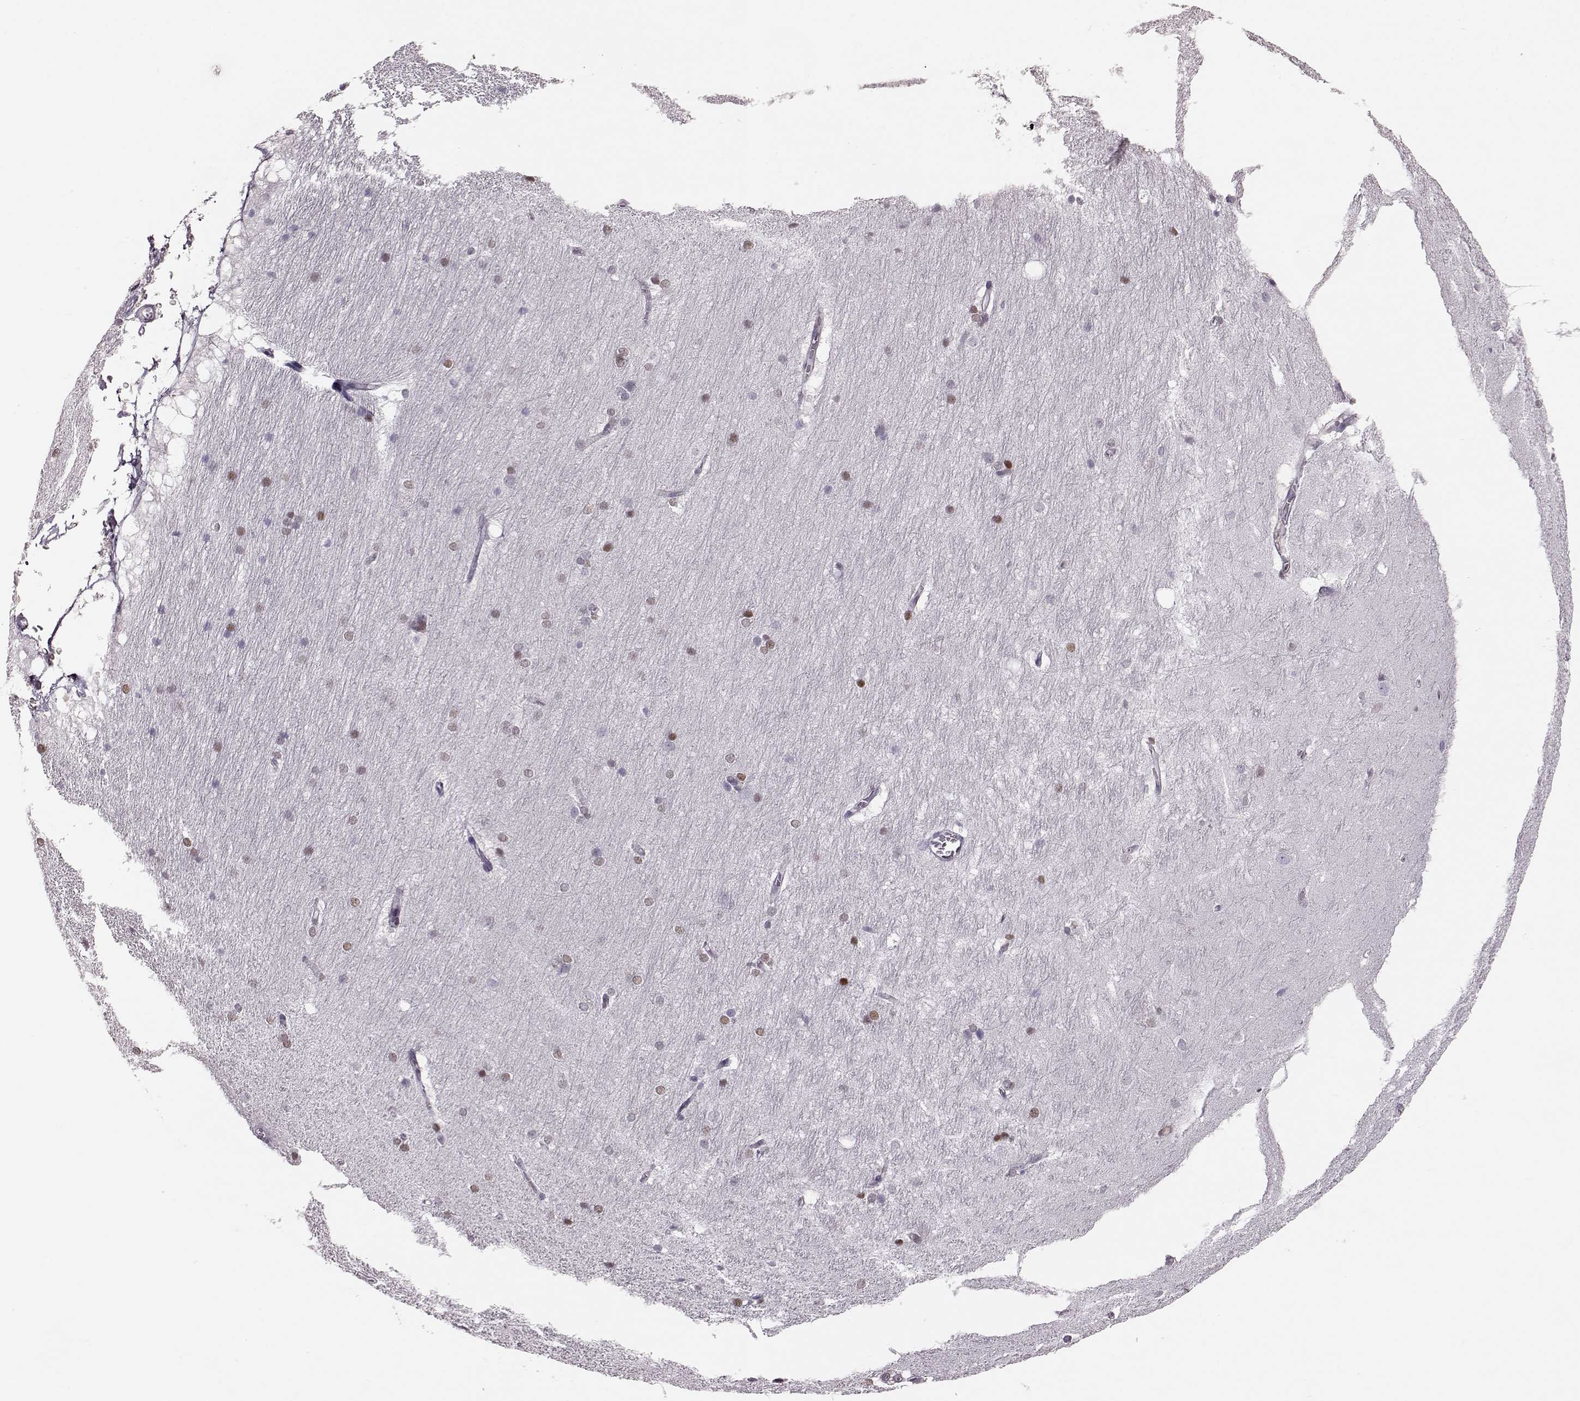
{"staining": {"intensity": "moderate", "quantity": "<25%", "location": "nuclear"}, "tissue": "hippocampus", "cell_type": "Glial cells", "image_type": "normal", "snomed": [{"axis": "morphology", "description": "Normal tissue, NOS"}, {"axis": "topography", "description": "Cerebral cortex"}, {"axis": "topography", "description": "Hippocampus"}], "caption": "Immunohistochemical staining of unremarkable hippocampus demonstrates low levels of moderate nuclear expression in approximately <25% of glial cells.", "gene": "KLF6", "patient": {"sex": "female", "age": 19}}